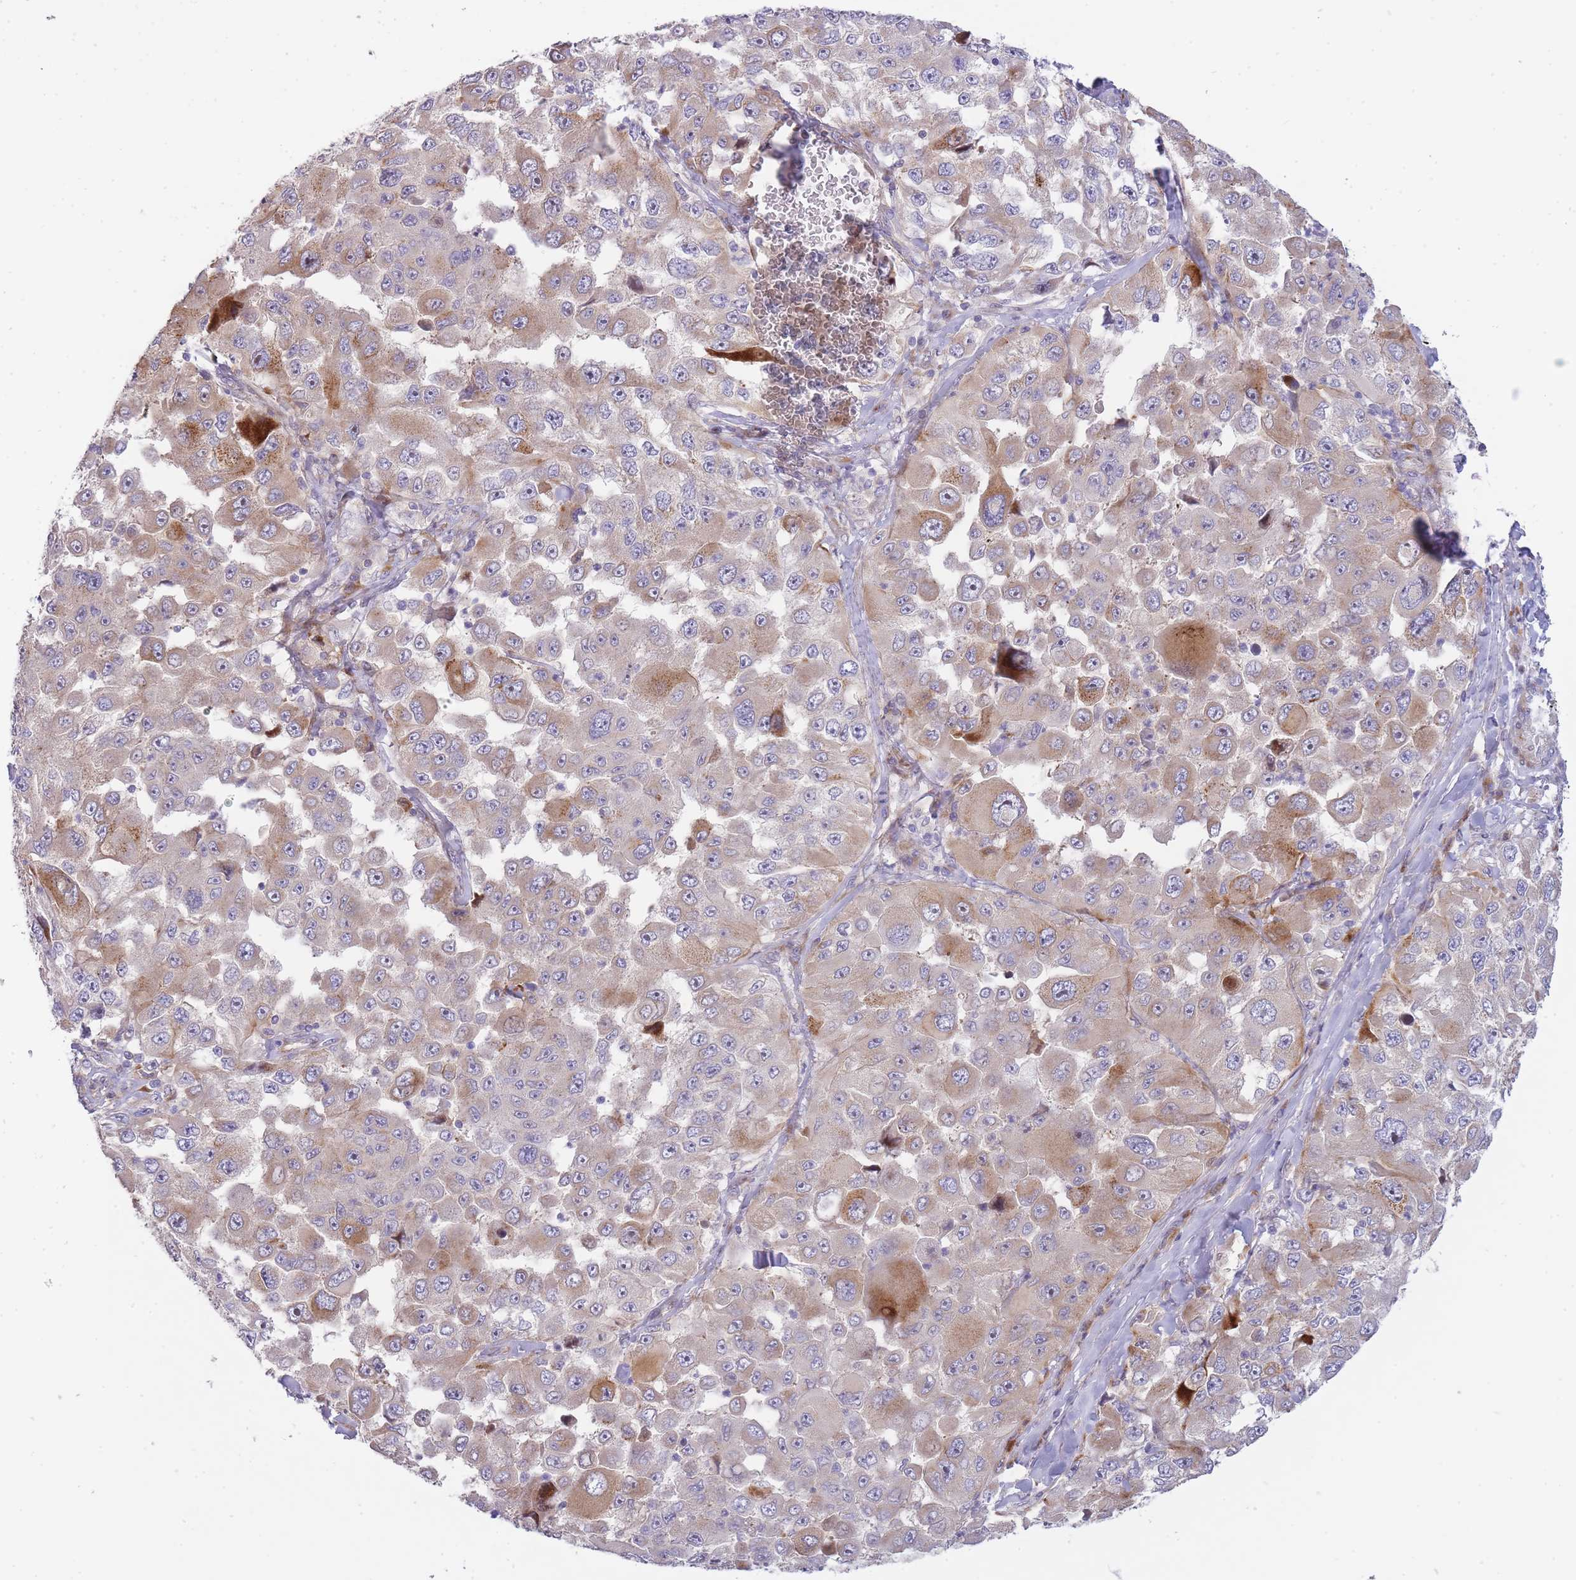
{"staining": {"intensity": "moderate", "quantity": "<25%", "location": "cytoplasmic/membranous"}, "tissue": "melanoma", "cell_type": "Tumor cells", "image_type": "cancer", "snomed": [{"axis": "morphology", "description": "Malignant melanoma, Metastatic site"}, {"axis": "topography", "description": "Lymph node"}], "caption": "Immunohistochemistry (IHC) of human malignant melanoma (metastatic site) shows low levels of moderate cytoplasmic/membranous expression in approximately <25% of tumor cells. (DAB (3,3'-diaminobenzidine) = brown stain, brightfield microscopy at high magnification).", "gene": "ATP5MC2", "patient": {"sex": "male", "age": 62}}